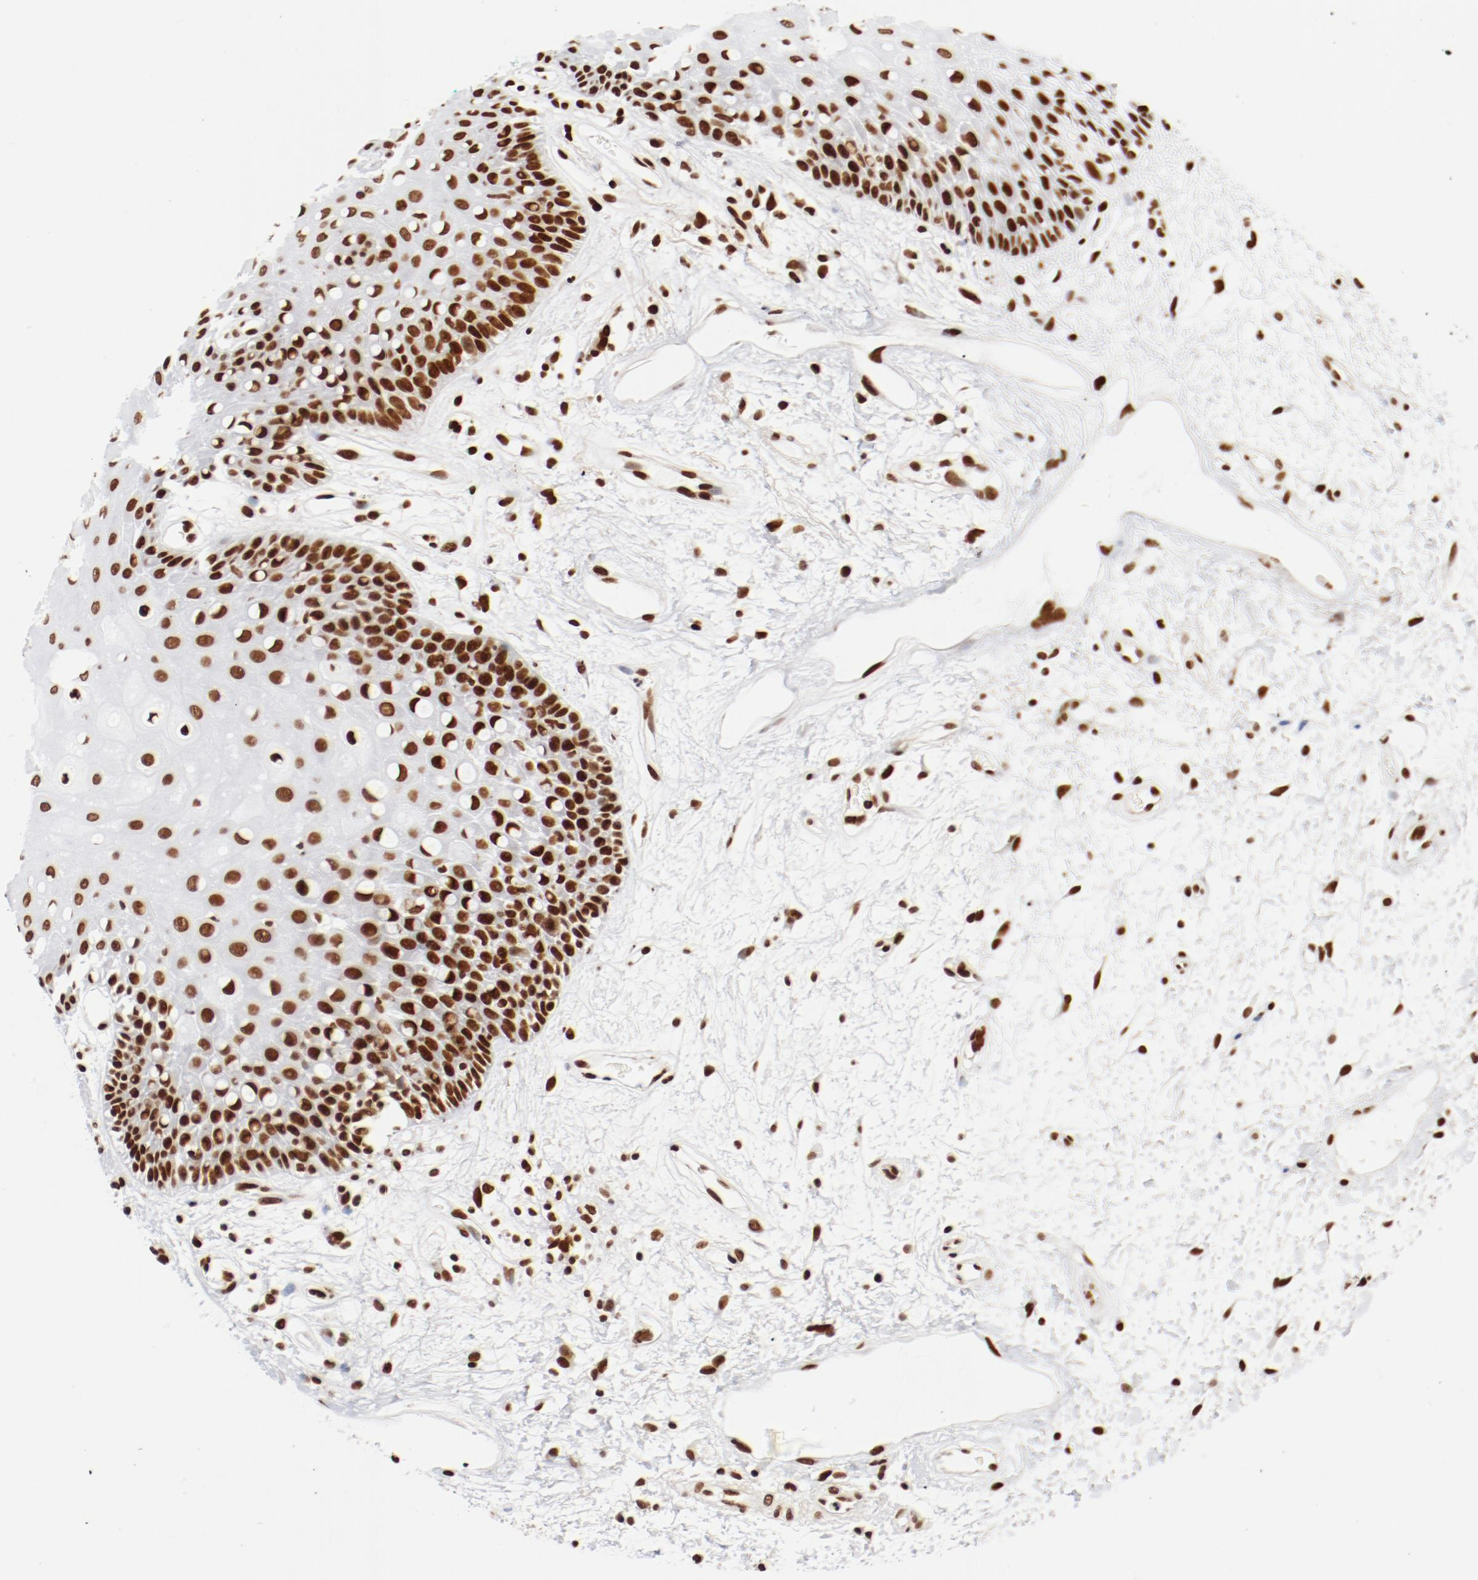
{"staining": {"intensity": "strong", "quantity": ">75%", "location": "nuclear"}, "tissue": "oral mucosa", "cell_type": "Squamous epithelial cells", "image_type": "normal", "snomed": [{"axis": "morphology", "description": "Normal tissue, NOS"}, {"axis": "morphology", "description": "Squamous cell carcinoma, NOS"}, {"axis": "topography", "description": "Skeletal muscle"}, {"axis": "topography", "description": "Oral tissue"}, {"axis": "topography", "description": "Head-Neck"}], "caption": "Oral mucosa stained with immunohistochemistry (IHC) reveals strong nuclear staining in approximately >75% of squamous epithelial cells.", "gene": "CTBP1", "patient": {"sex": "female", "age": 84}}